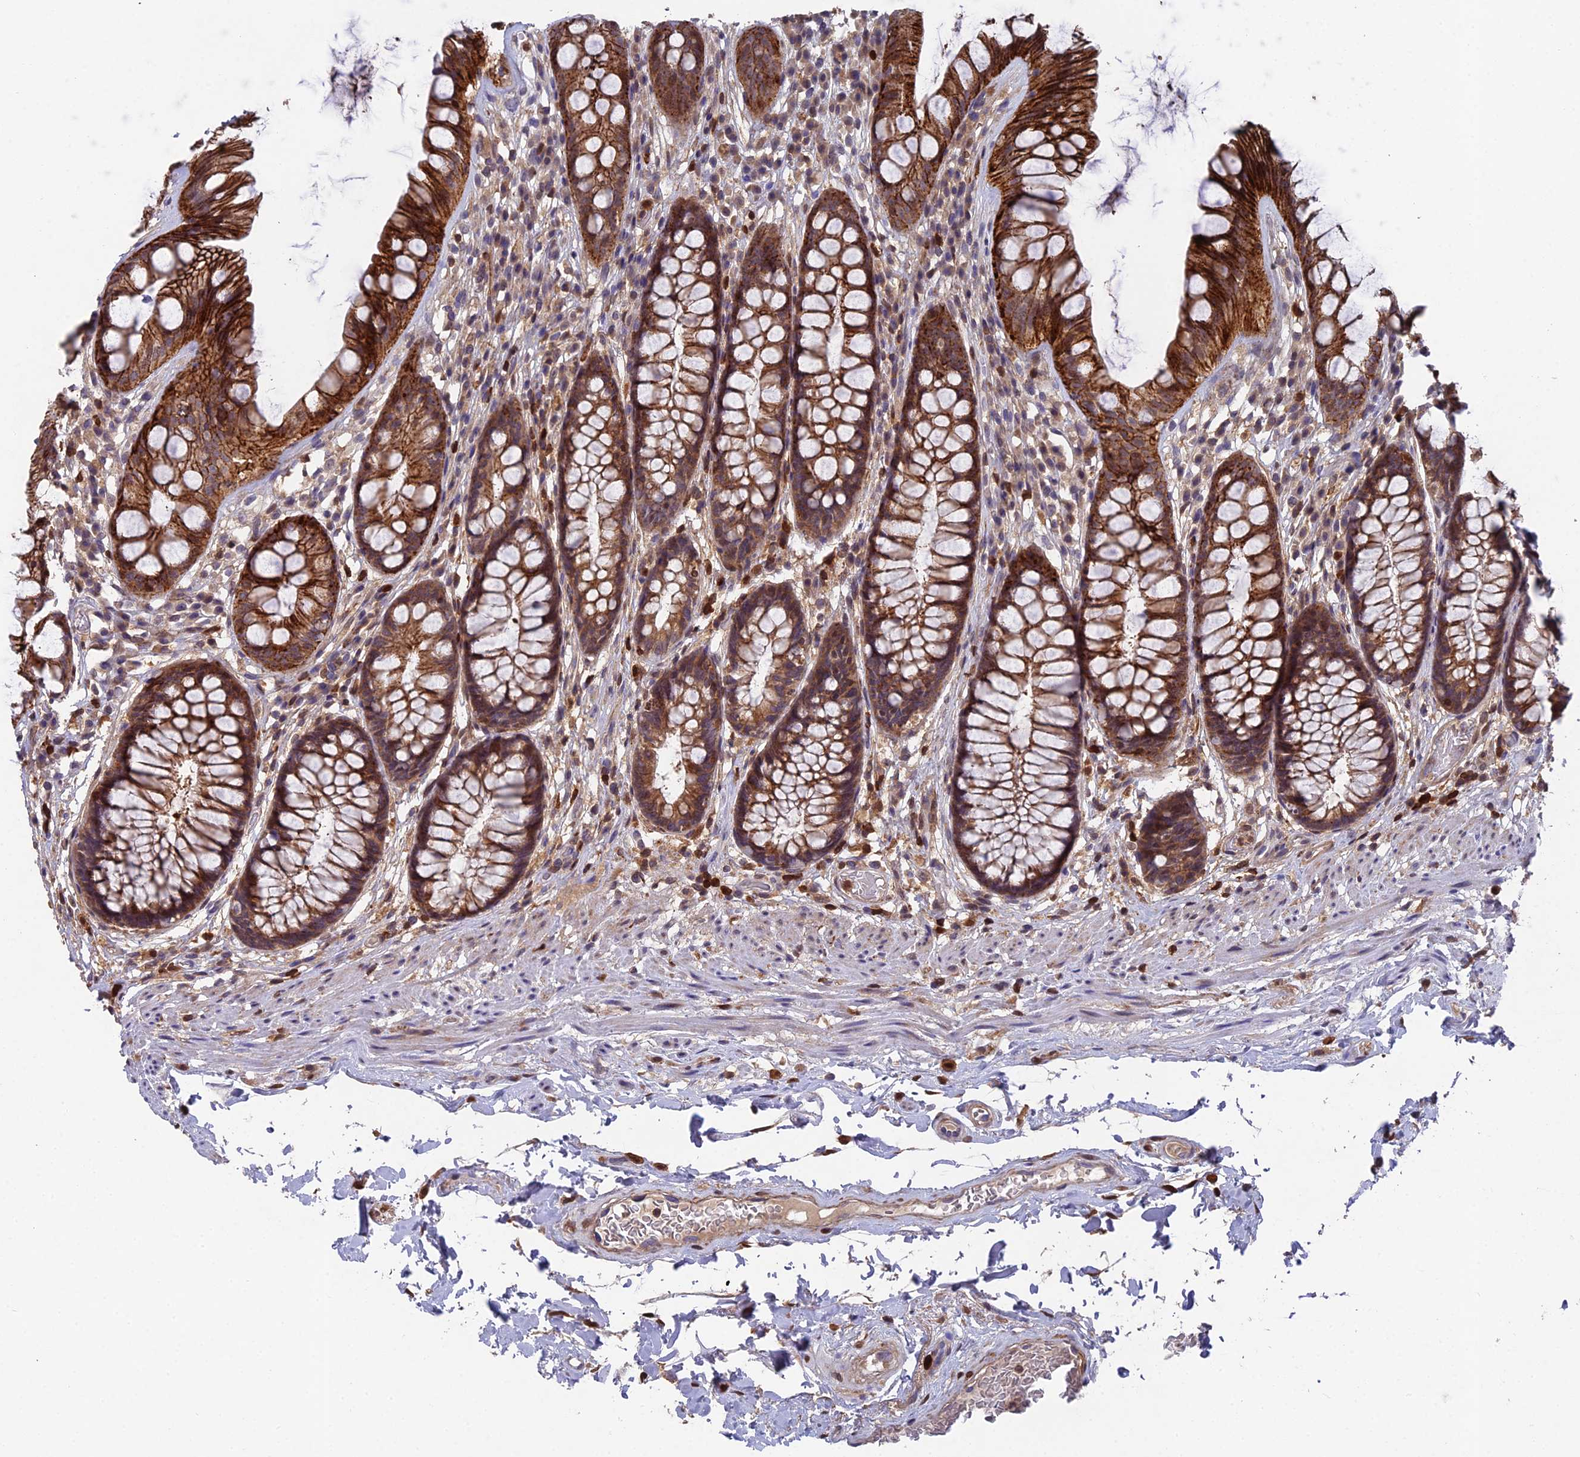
{"staining": {"intensity": "strong", "quantity": ">75%", "location": "cytoplasmic/membranous"}, "tissue": "rectum", "cell_type": "Glandular cells", "image_type": "normal", "snomed": [{"axis": "morphology", "description": "Normal tissue, NOS"}, {"axis": "topography", "description": "Rectum"}], "caption": "IHC image of unremarkable human rectum stained for a protein (brown), which shows high levels of strong cytoplasmic/membranous expression in approximately >75% of glandular cells.", "gene": "GALK2", "patient": {"sex": "male", "age": 74}}